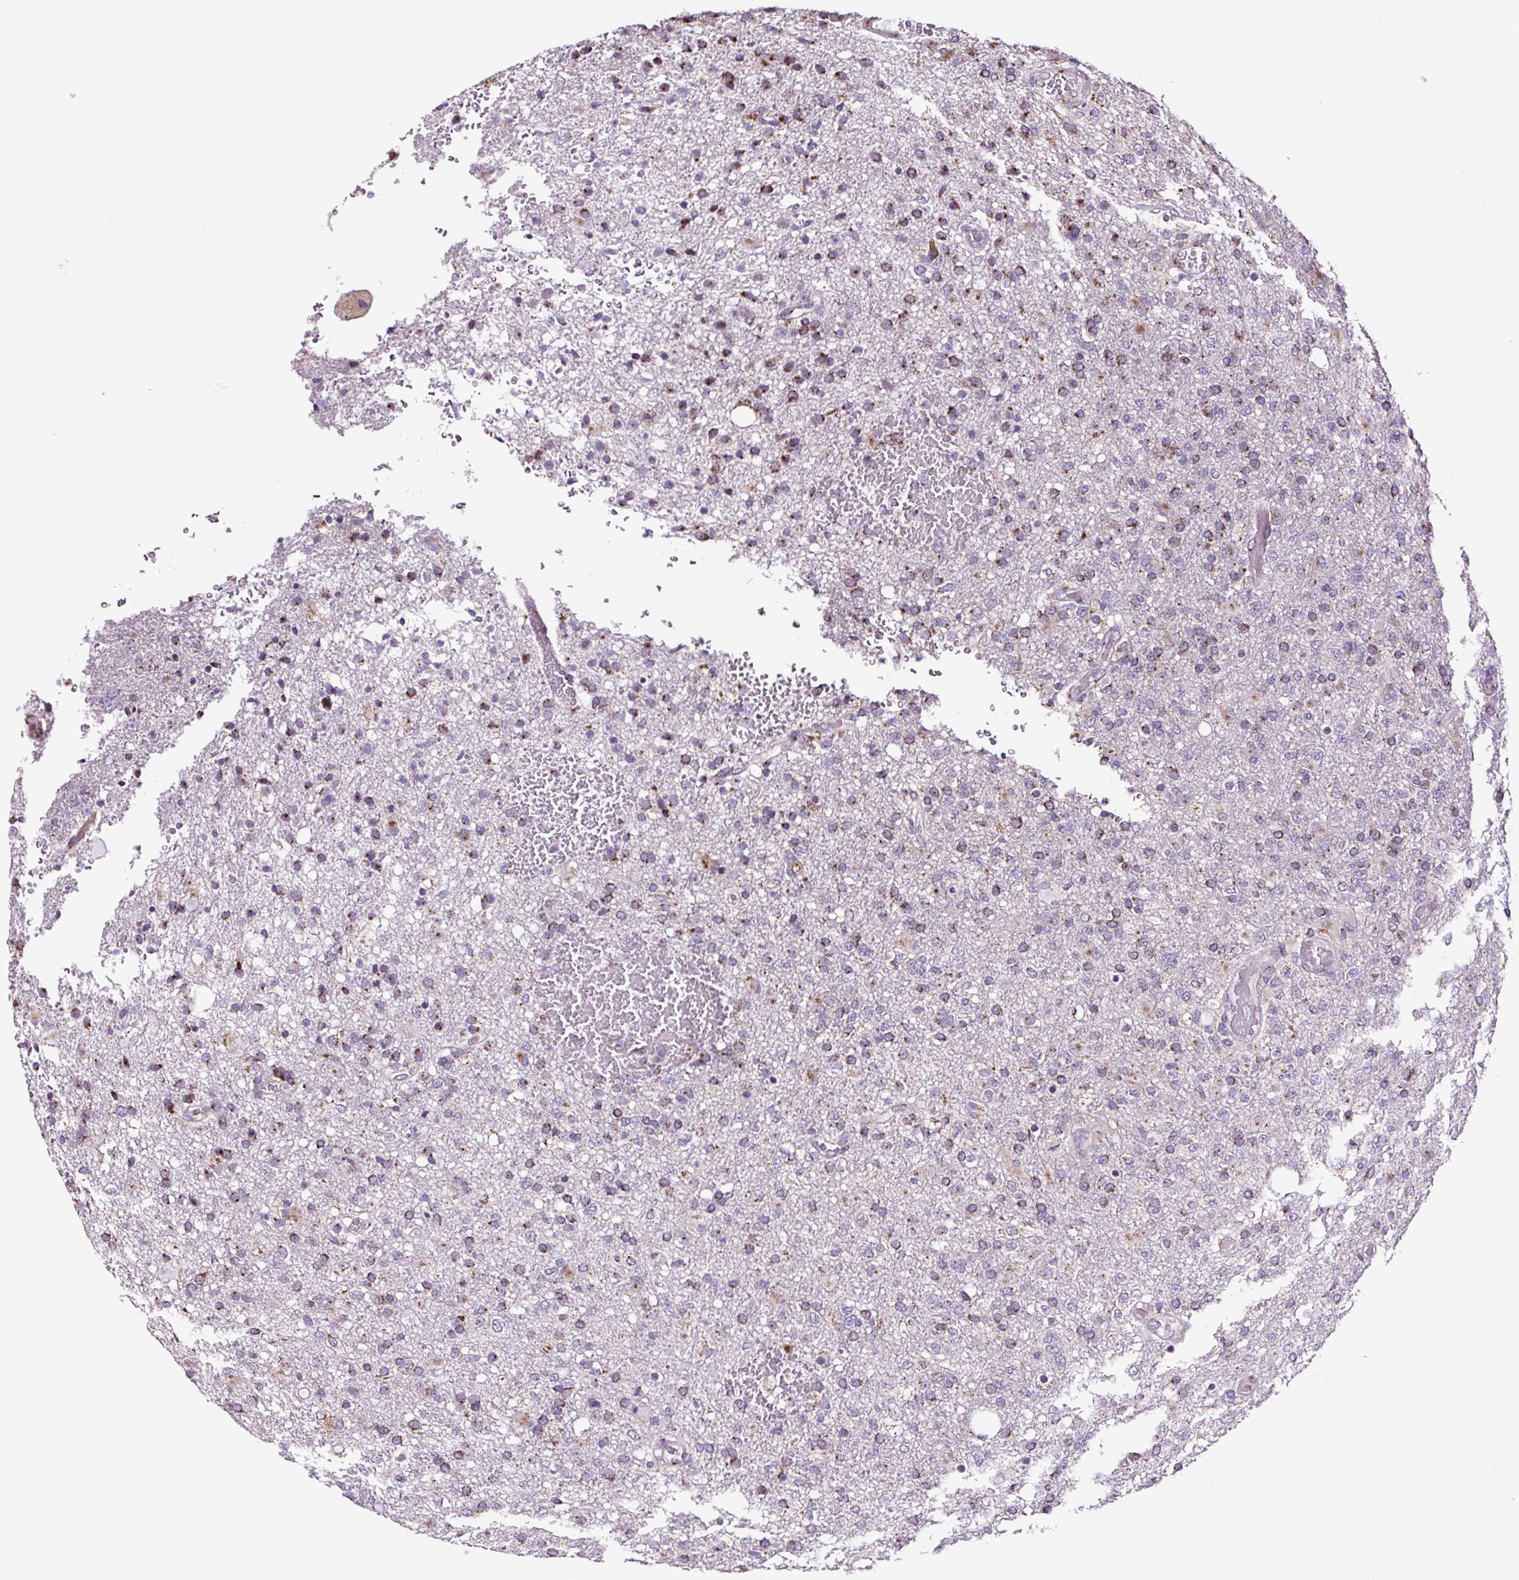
{"staining": {"intensity": "moderate", "quantity": ">75%", "location": "cytoplasmic/membranous"}, "tissue": "glioma", "cell_type": "Tumor cells", "image_type": "cancer", "snomed": [{"axis": "morphology", "description": "Glioma, malignant, High grade"}, {"axis": "topography", "description": "Brain"}], "caption": "Human malignant glioma (high-grade) stained with a protein marker shows moderate staining in tumor cells.", "gene": "GORASP1", "patient": {"sex": "female", "age": 74}}